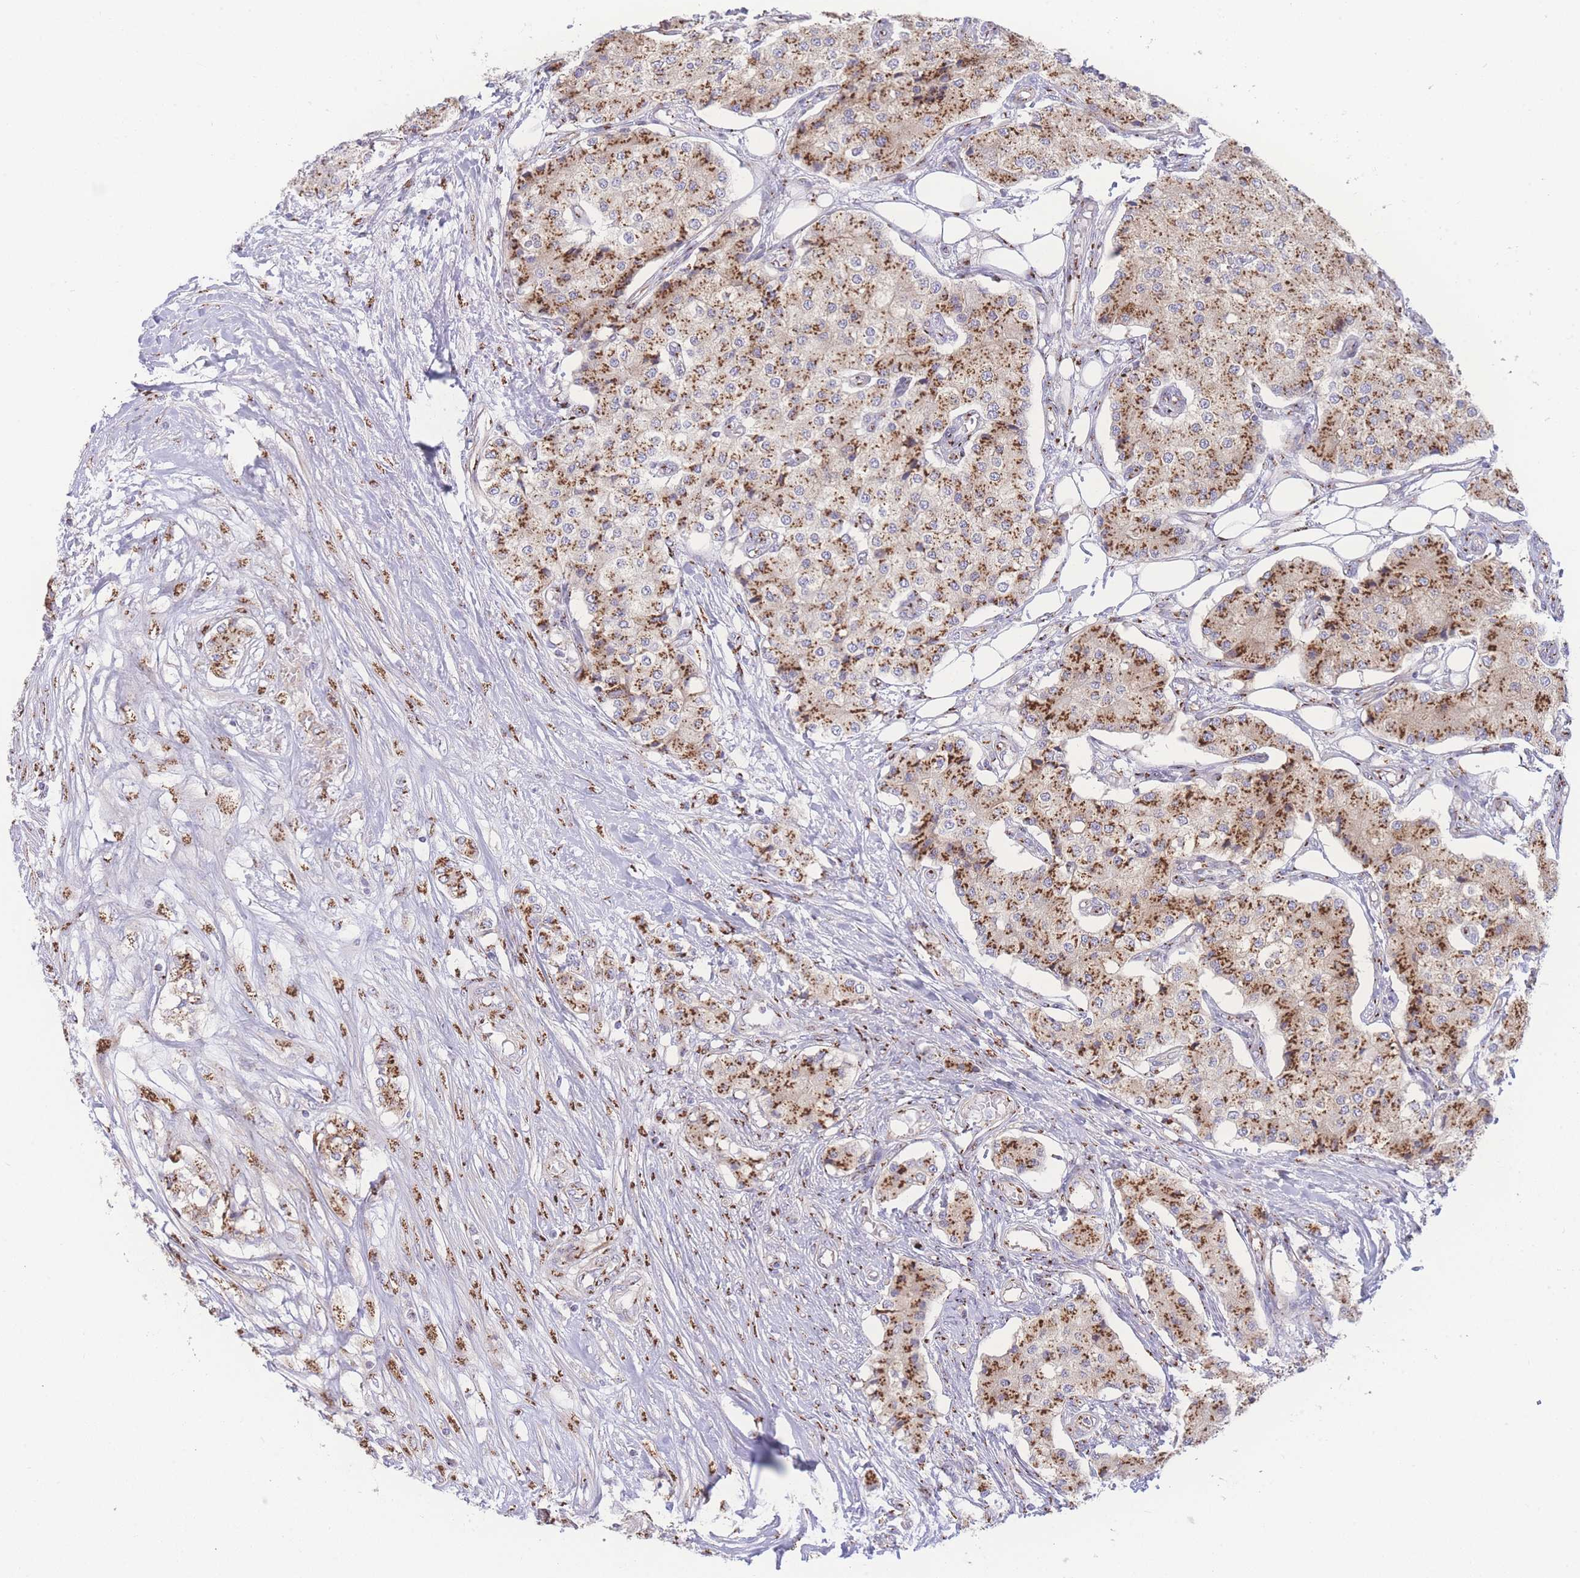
{"staining": {"intensity": "moderate", "quantity": ">75%", "location": "cytoplasmic/membranous"}, "tissue": "carcinoid", "cell_type": "Tumor cells", "image_type": "cancer", "snomed": [{"axis": "morphology", "description": "Carcinoid, malignant, NOS"}, {"axis": "topography", "description": "Colon"}], "caption": "Protein staining by immunohistochemistry reveals moderate cytoplasmic/membranous staining in approximately >75% of tumor cells in malignant carcinoid.", "gene": "GOLM2", "patient": {"sex": "female", "age": 52}}